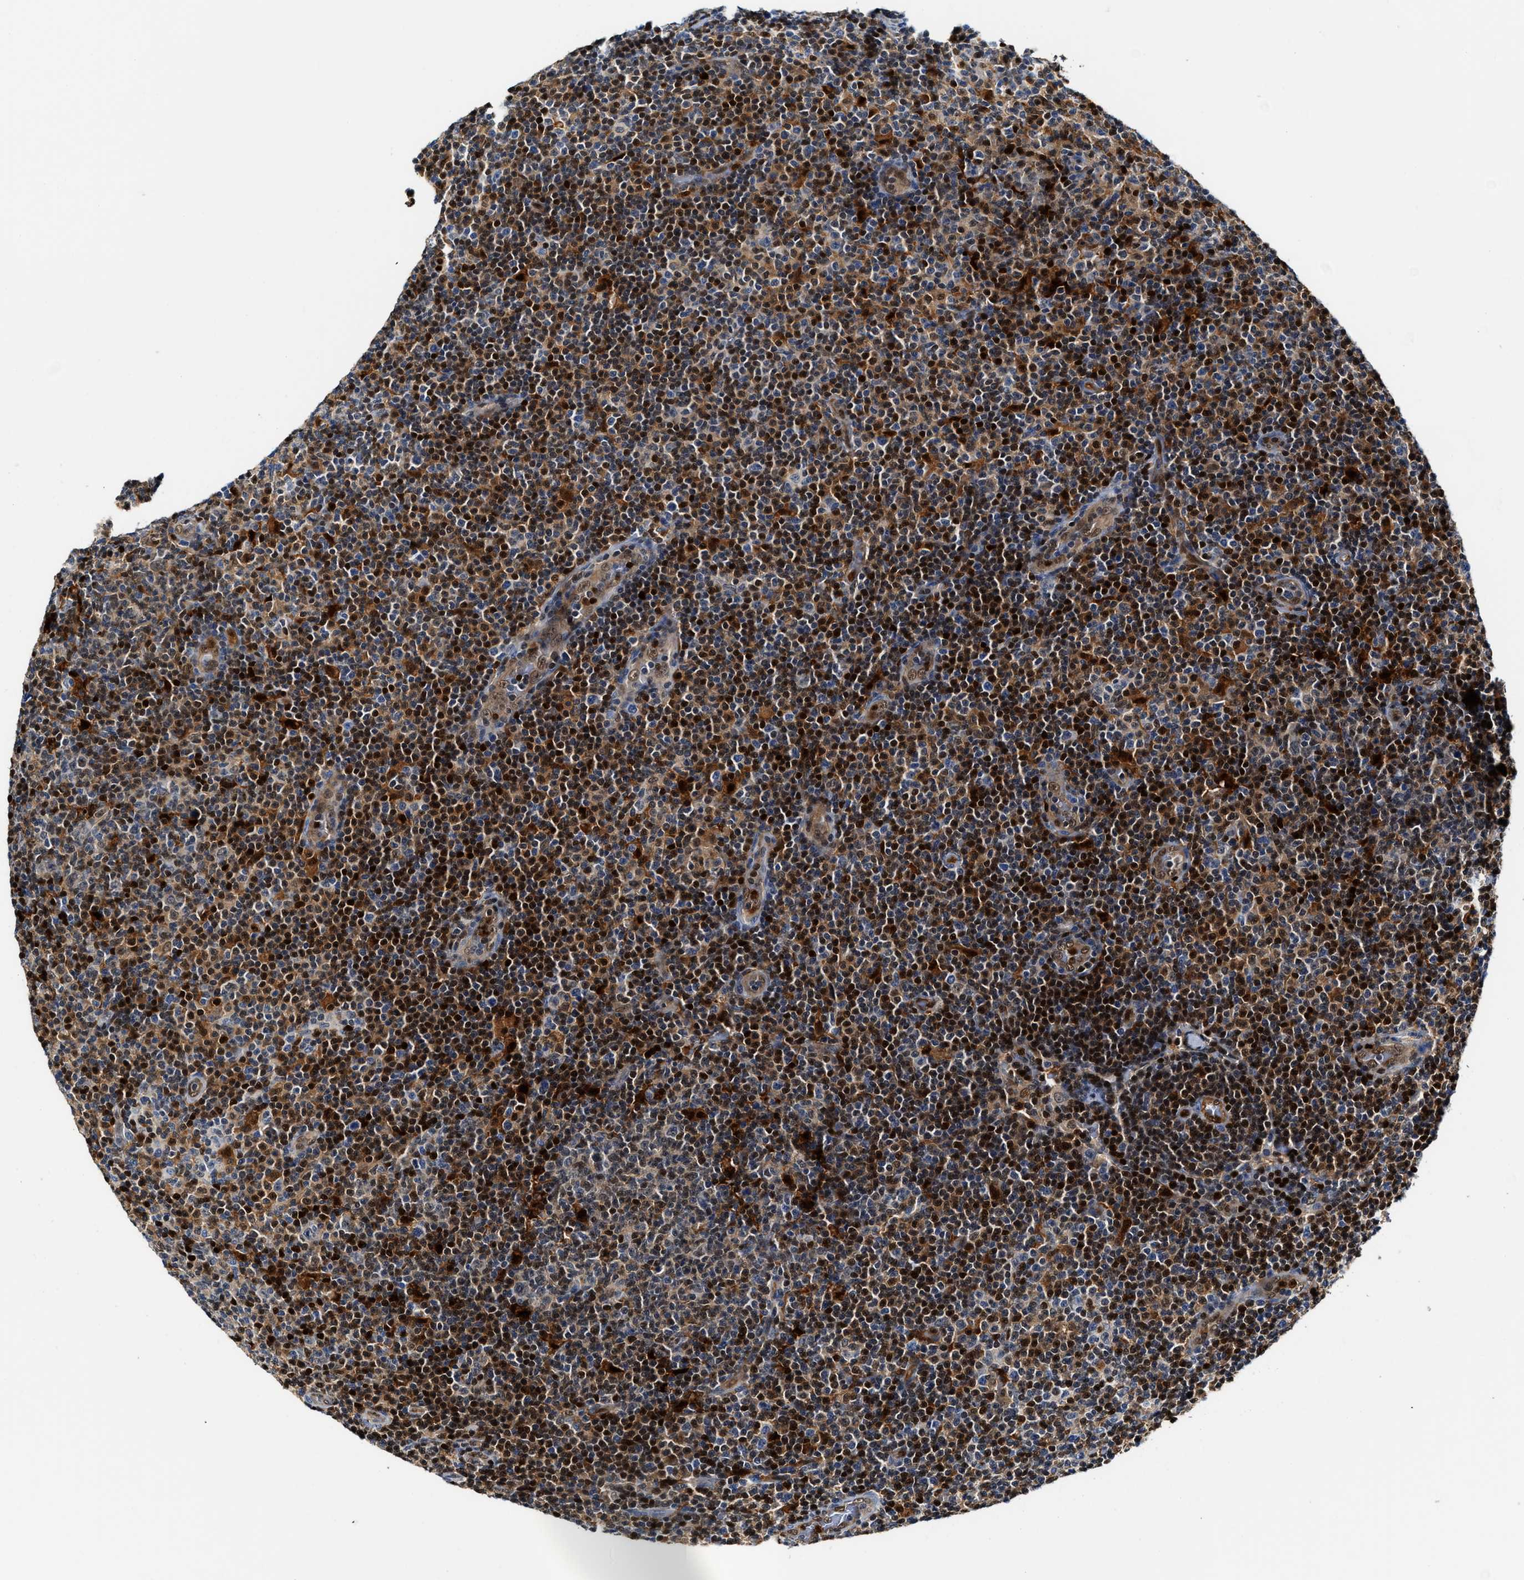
{"staining": {"intensity": "moderate", "quantity": "25%-75%", "location": "nuclear"}, "tissue": "lymphoma", "cell_type": "Tumor cells", "image_type": "cancer", "snomed": [{"axis": "morphology", "description": "Malignant lymphoma, non-Hodgkin's type, Low grade"}, {"axis": "topography", "description": "Lymph node"}], "caption": "Human lymphoma stained for a protein (brown) displays moderate nuclear positive positivity in about 25%-75% of tumor cells.", "gene": "LTA4H", "patient": {"sex": "male", "age": 83}}